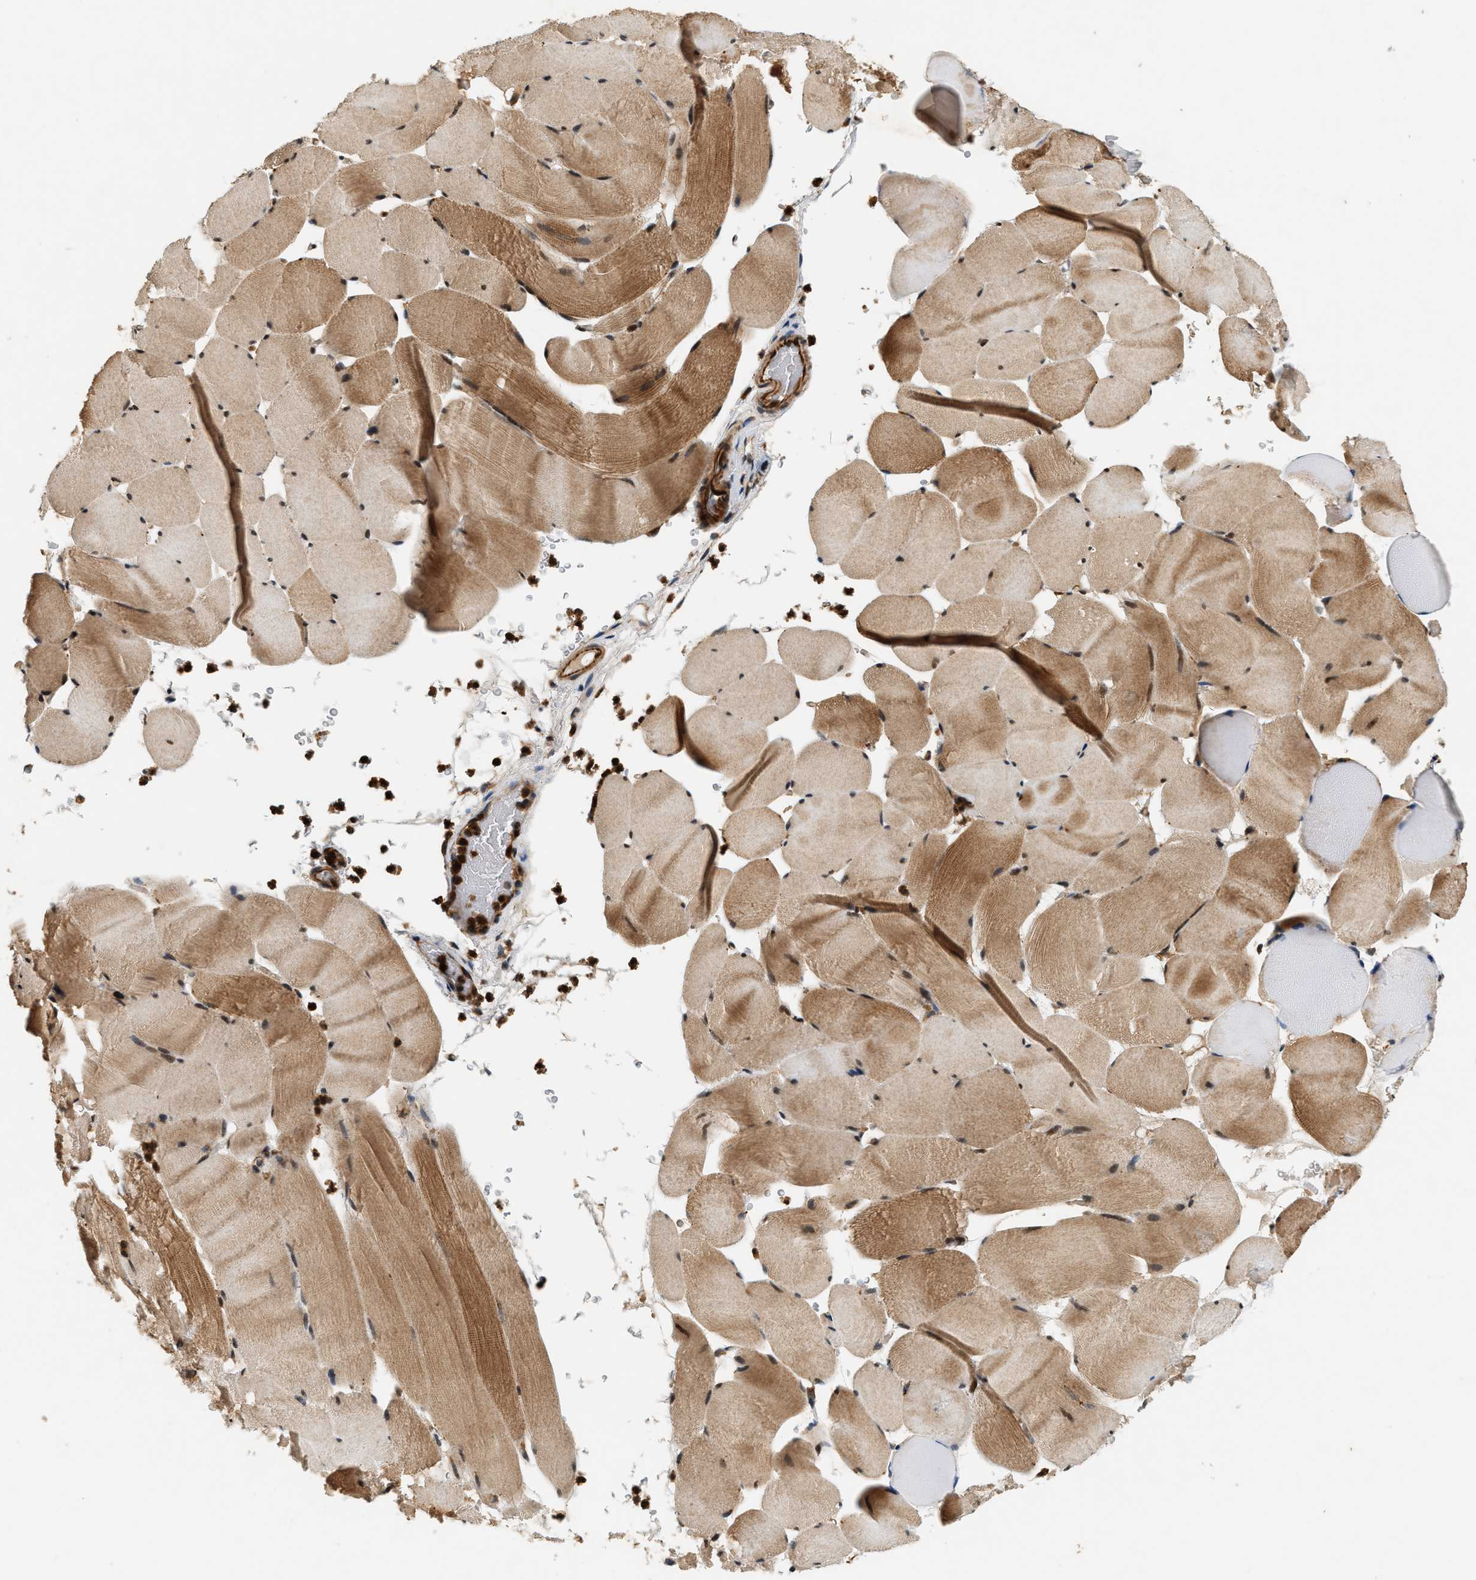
{"staining": {"intensity": "moderate", "quantity": ">75%", "location": "cytoplasmic/membranous"}, "tissue": "skeletal muscle", "cell_type": "Myocytes", "image_type": "normal", "snomed": [{"axis": "morphology", "description": "Normal tissue, NOS"}, {"axis": "topography", "description": "Skeletal muscle"}], "caption": "Immunohistochemistry histopathology image of unremarkable skeletal muscle: human skeletal muscle stained using IHC exhibits medium levels of moderate protein expression localized specifically in the cytoplasmic/membranous of myocytes, appearing as a cytoplasmic/membranous brown color.", "gene": "SAMD9", "patient": {"sex": "male", "age": 62}}